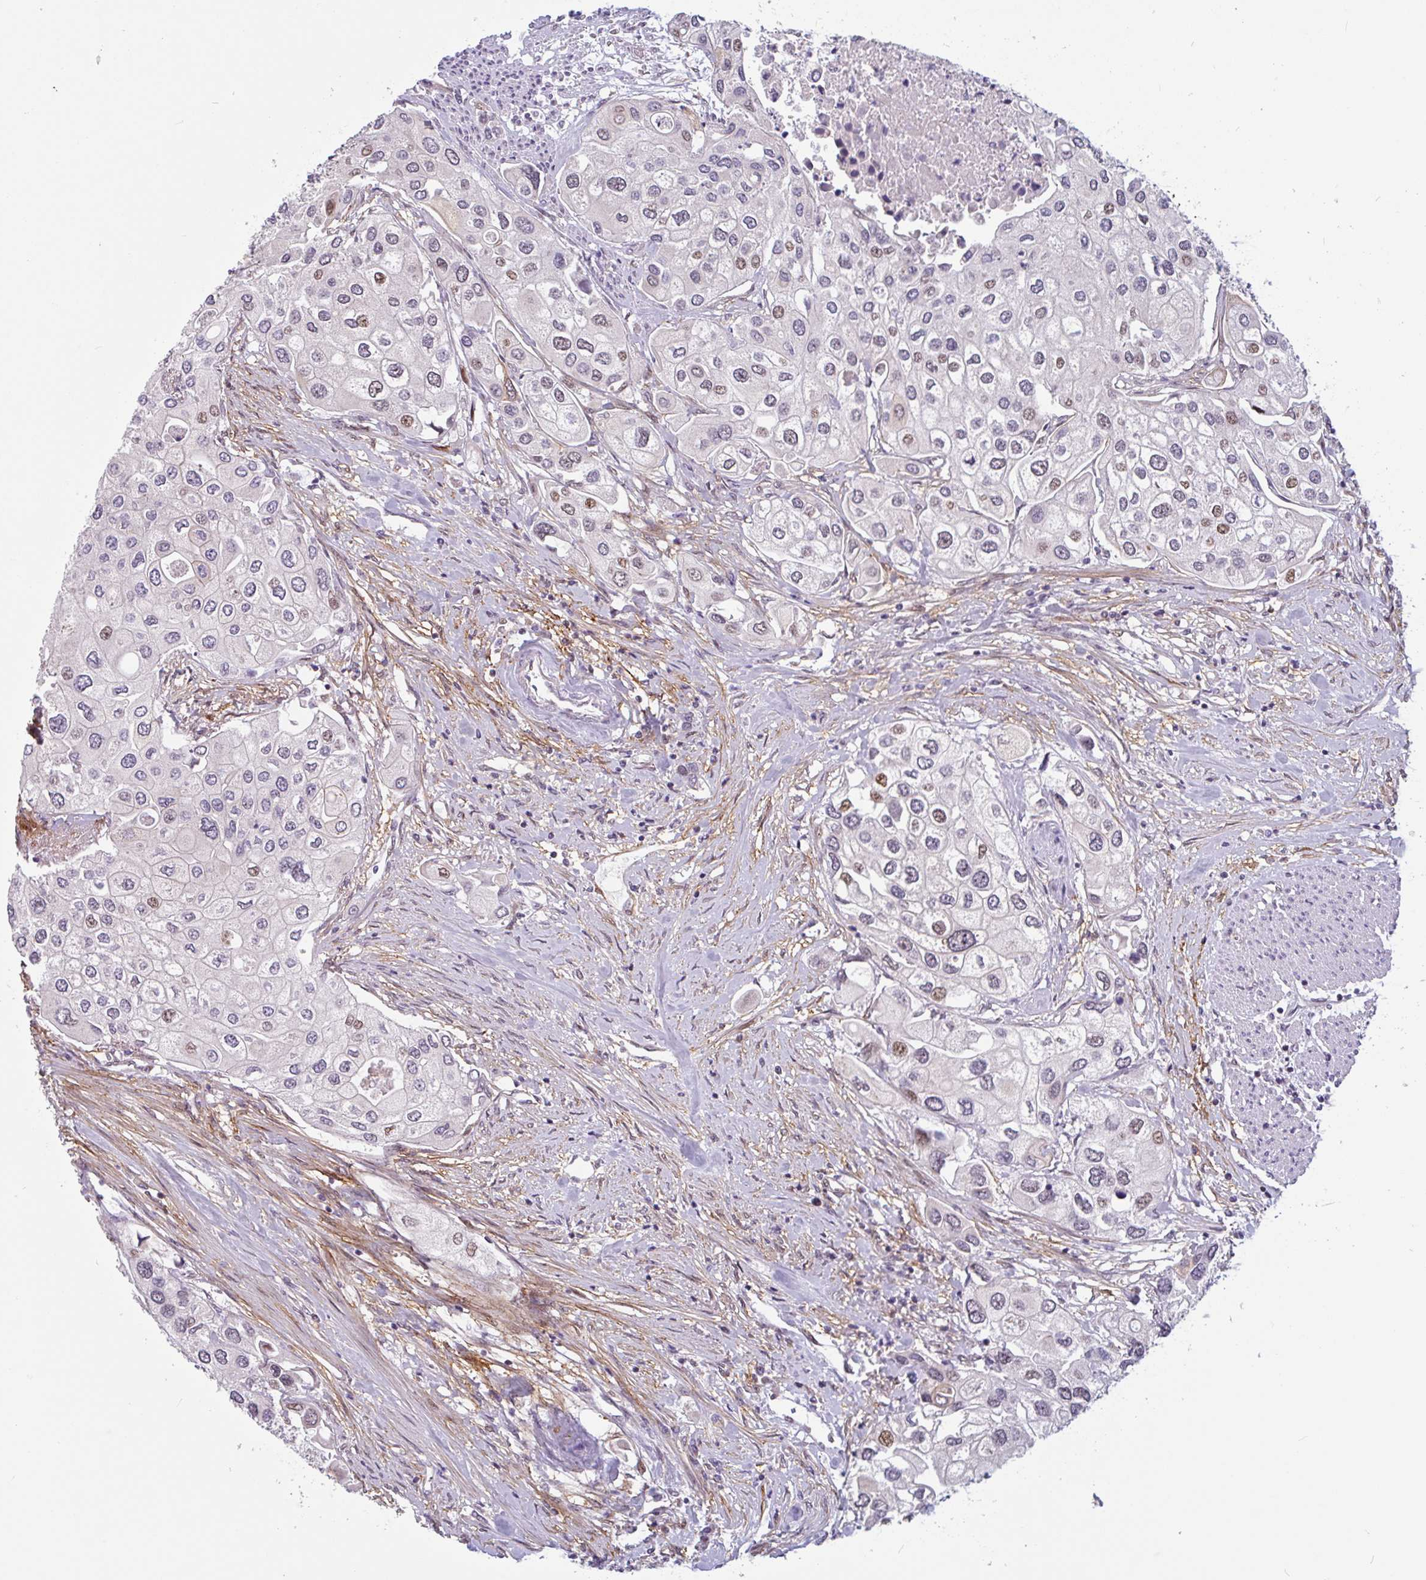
{"staining": {"intensity": "moderate", "quantity": "<25%", "location": "nuclear"}, "tissue": "urothelial cancer", "cell_type": "Tumor cells", "image_type": "cancer", "snomed": [{"axis": "morphology", "description": "Urothelial carcinoma, High grade"}, {"axis": "topography", "description": "Urinary bladder"}], "caption": "Approximately <25% of tumor cells in urothelial carcinoma (high-grade) demonstrate moderate nuclear protein expression as visualized by brown immunohistochemical staining.", "gene": "TMEM119", "patient": {"sex": "male", "age": 64}}